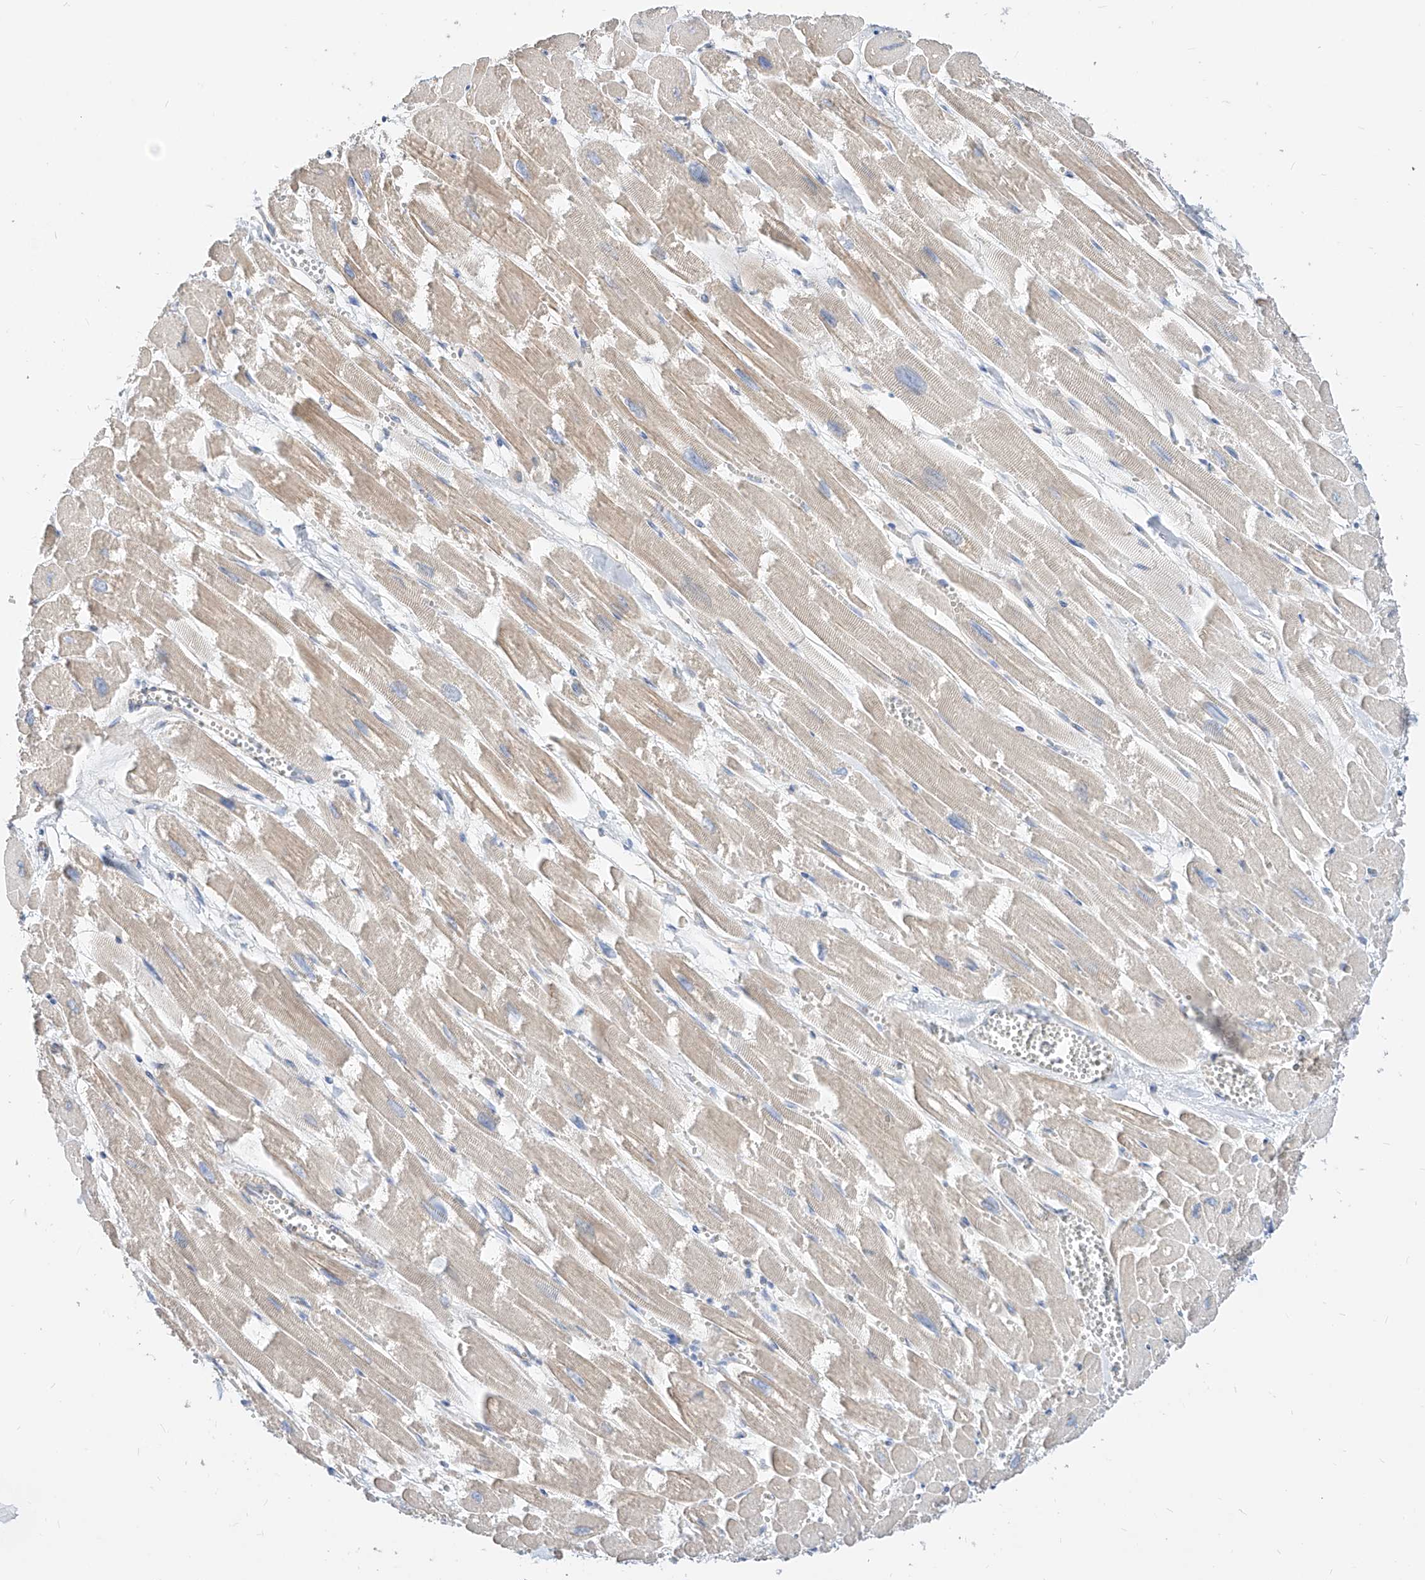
{"staining": {"intensity": "moderate", "quantity": "25%-75%", "location": "cytoplasmic/membranous"}, "tissue": "heart muscle", "cell_type": "Cardiomyocytes", "image_type": "normal", "snomed": [{"axis": "morphology", "description": "Normal tissue, NOS"}, {"axis": "topography", "description": "Heart"}], "caption": "A medium amount of moderate cytoplasmic/membranous expression is present in about 25%-75% of cardiomyocytes in benign heart muscle.", "gene": "TSNAX", "patient": {"sex": "male", "age": 54}}